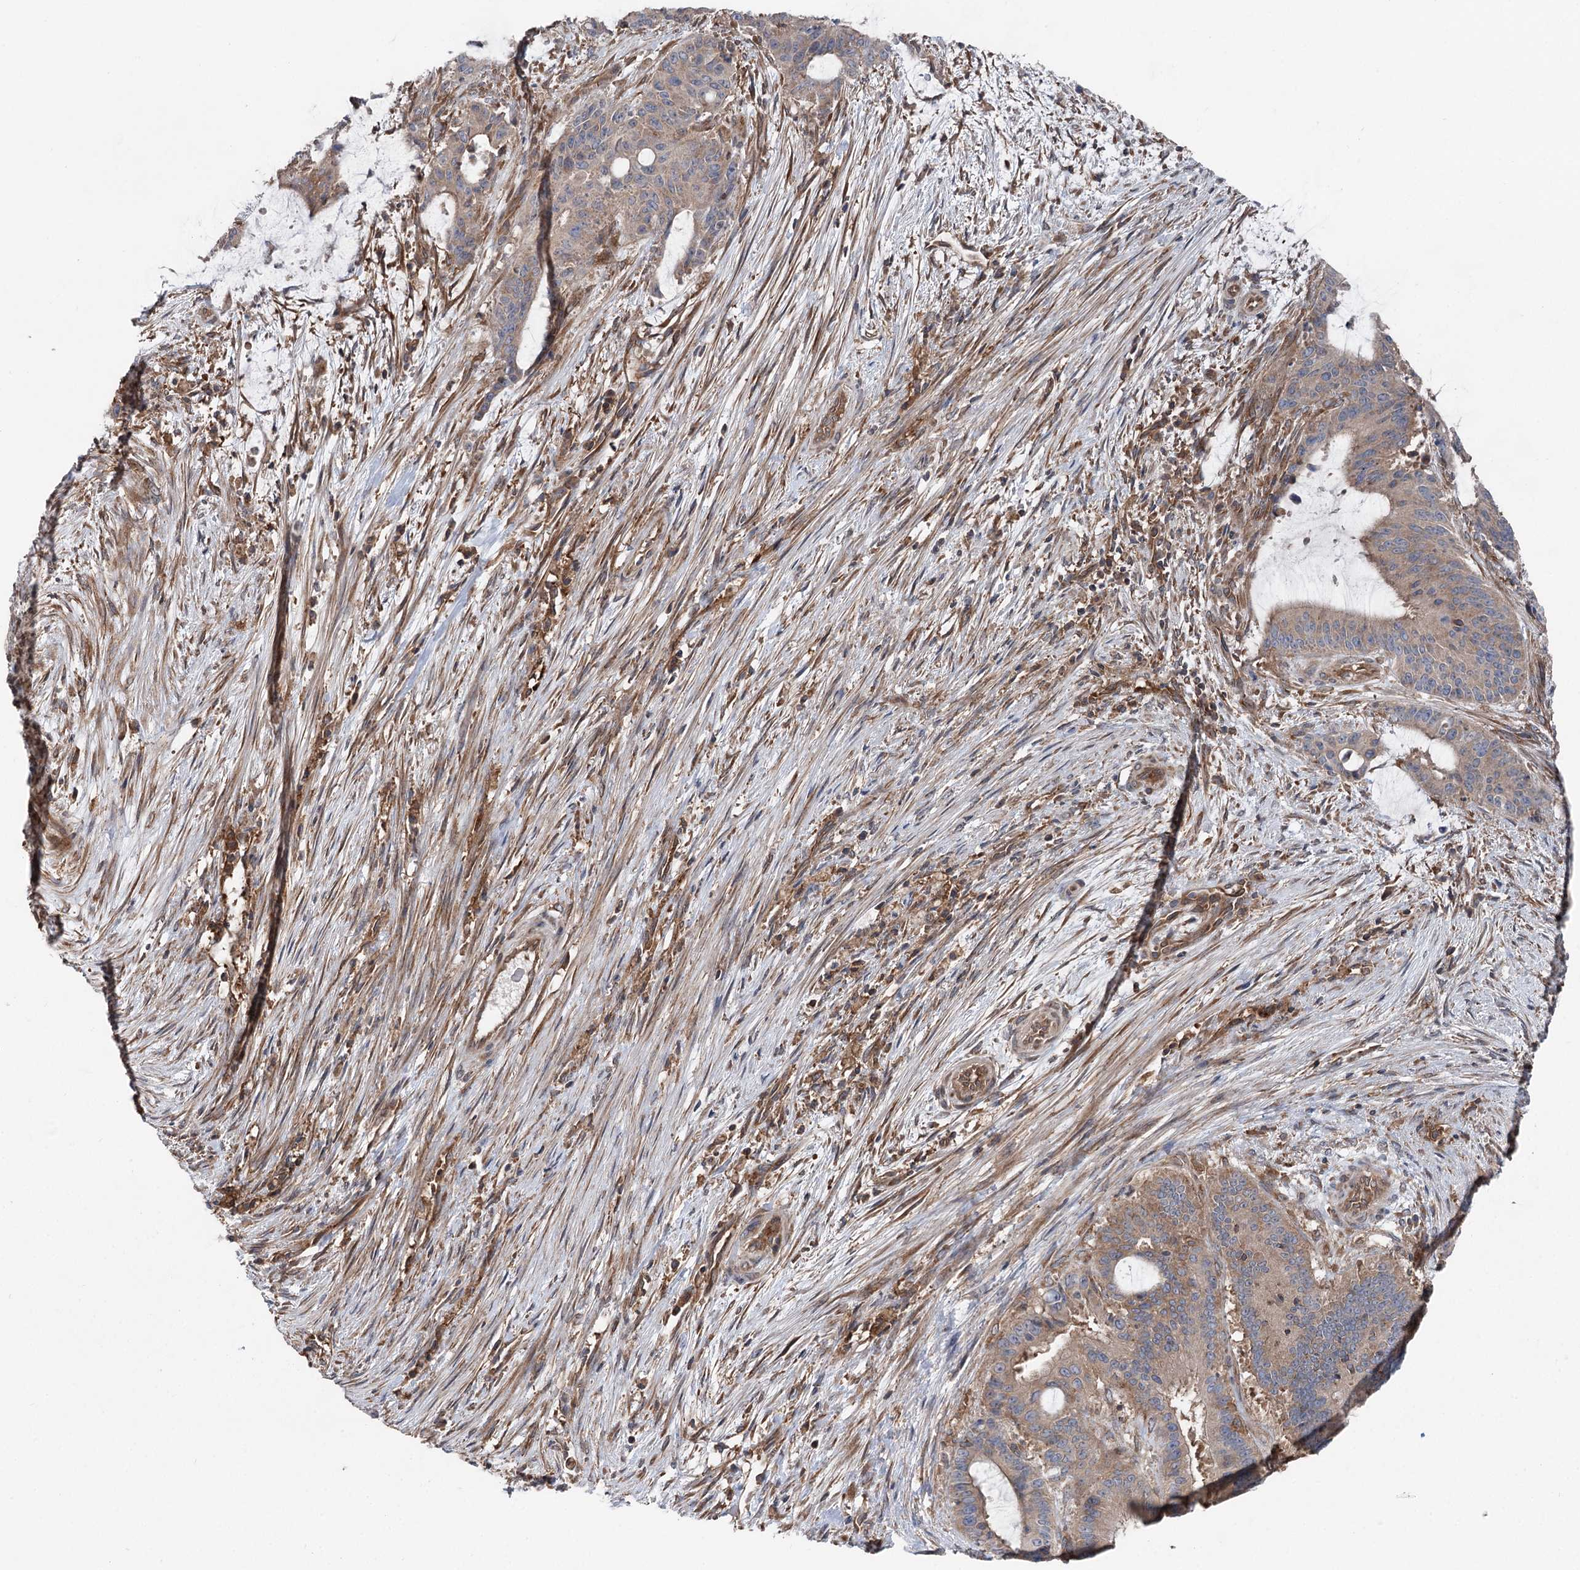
{"staining": {"intensity": "weak", "quantity": ">75%", "location": "cytoplasmic/membranous"}, "tissue": "liver cancer", "cell_type": "Tumor cells", "image_type": "cancer", "snomed": [{"axis": "morphology", "description": "Normal tissue, NOS"}, {"axis": "morphology", "description": "Cholangiocarcinoma"}, {"axis": "topography", "description": "Liver"}, {"axis": "topography", "description": "Peripheral nerve tissue"}], "caption": "A brown stain shows weak cytoplasmic/membranous staining of a protein in human liver cancer (cholangiocarcinoma) tumor cells. (IHC, brightfield microscopy, high magnification).", "gene": "PPP1R21", "patient": {"sex": "female", "age": 73}}